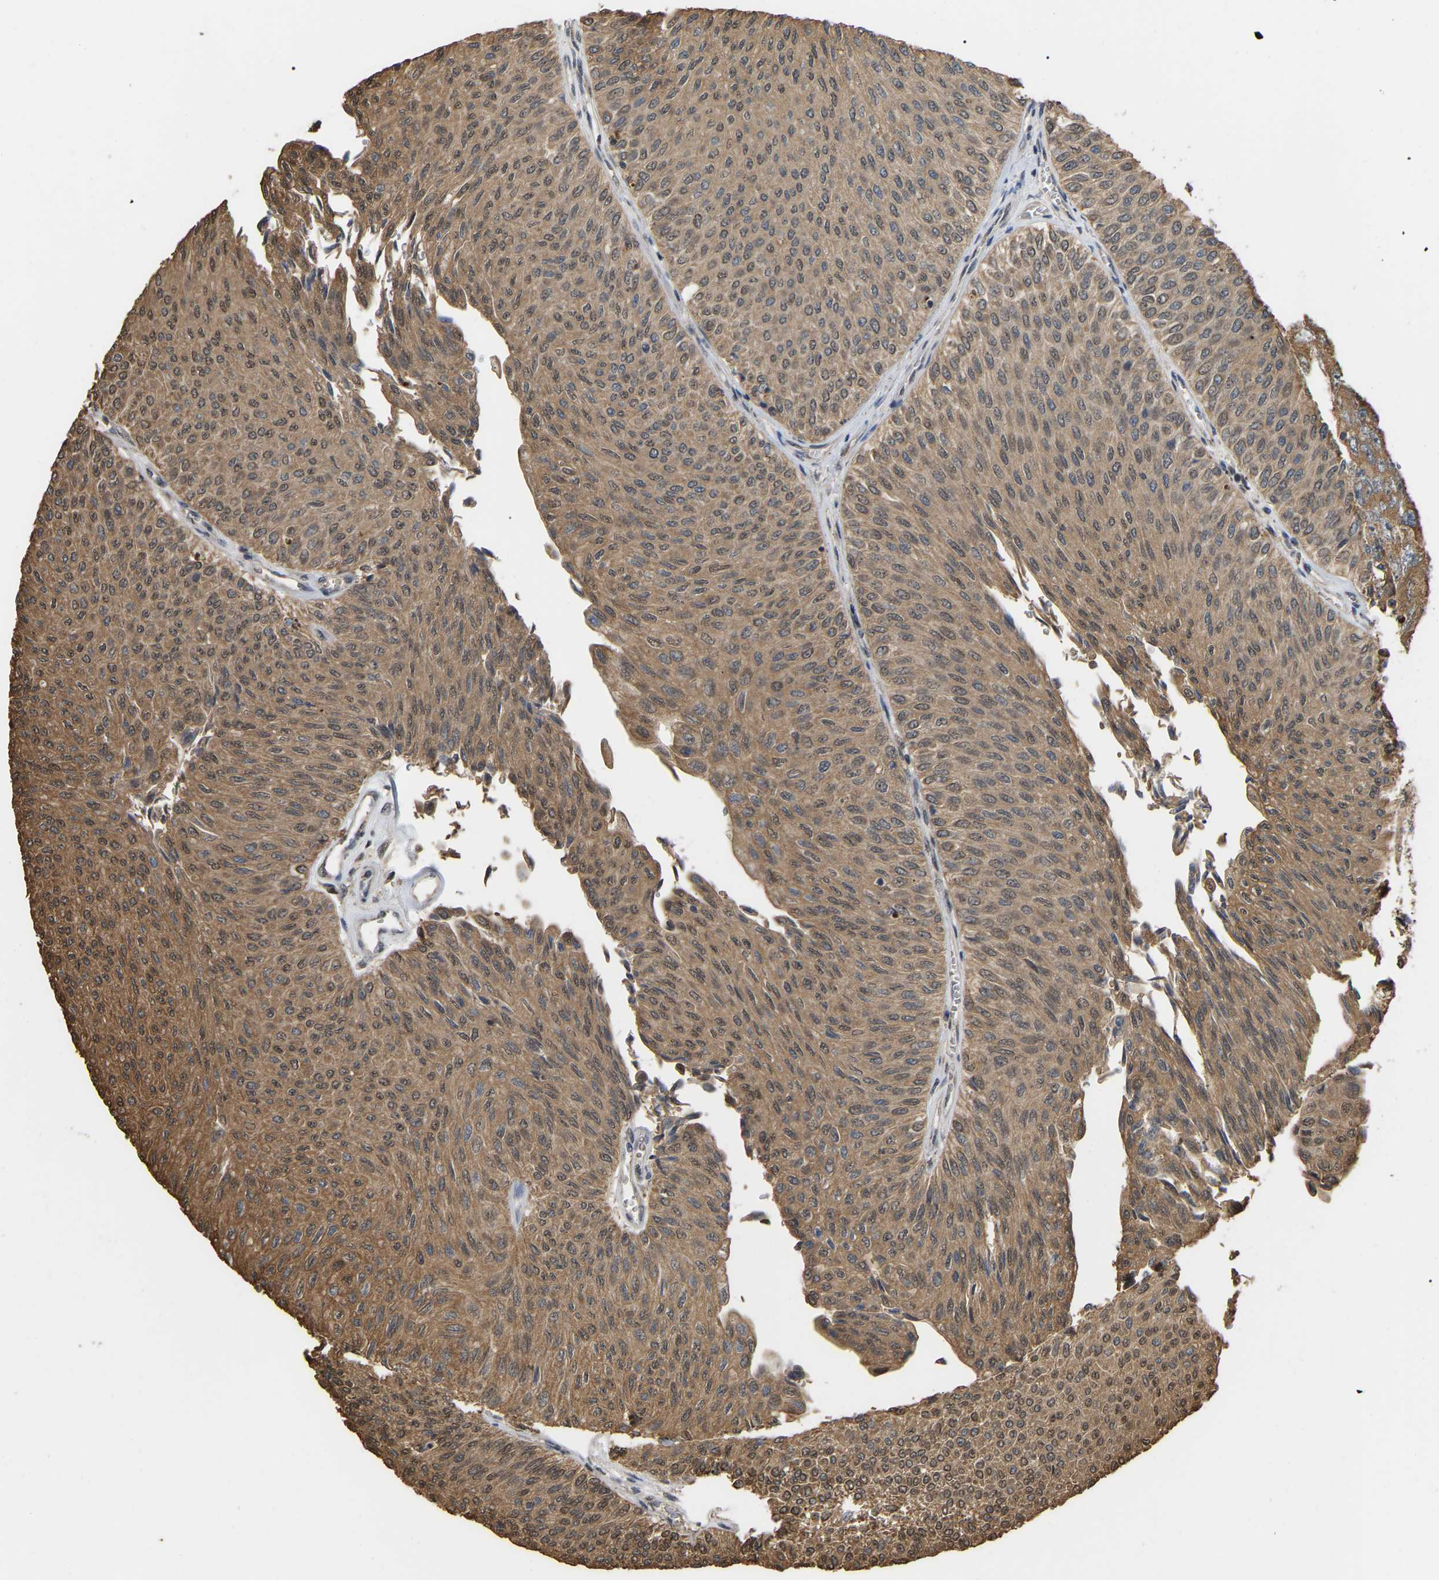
{"staining": {"intensity": "moderate", "quantity": ">75%", "location": "cytoplasmic/membranous"}, "tissue": "urothelial cancer", "cell_type": "Tumor cells", "image_type": "cancer", "snomed": [{"axis": "morphology", "description": "Urothelial carcinoma, Low grade"}, {"axis": "topography", "description": "Urinary bladder"}], "caption": "A medium amount of moderate cytoplasmic/membranous positivity is seen in approximately >75% of tumor cells in urothelial cancer tissue.", "gene": "FAM219A", "patient": {"sex": "male", "age": 78}}